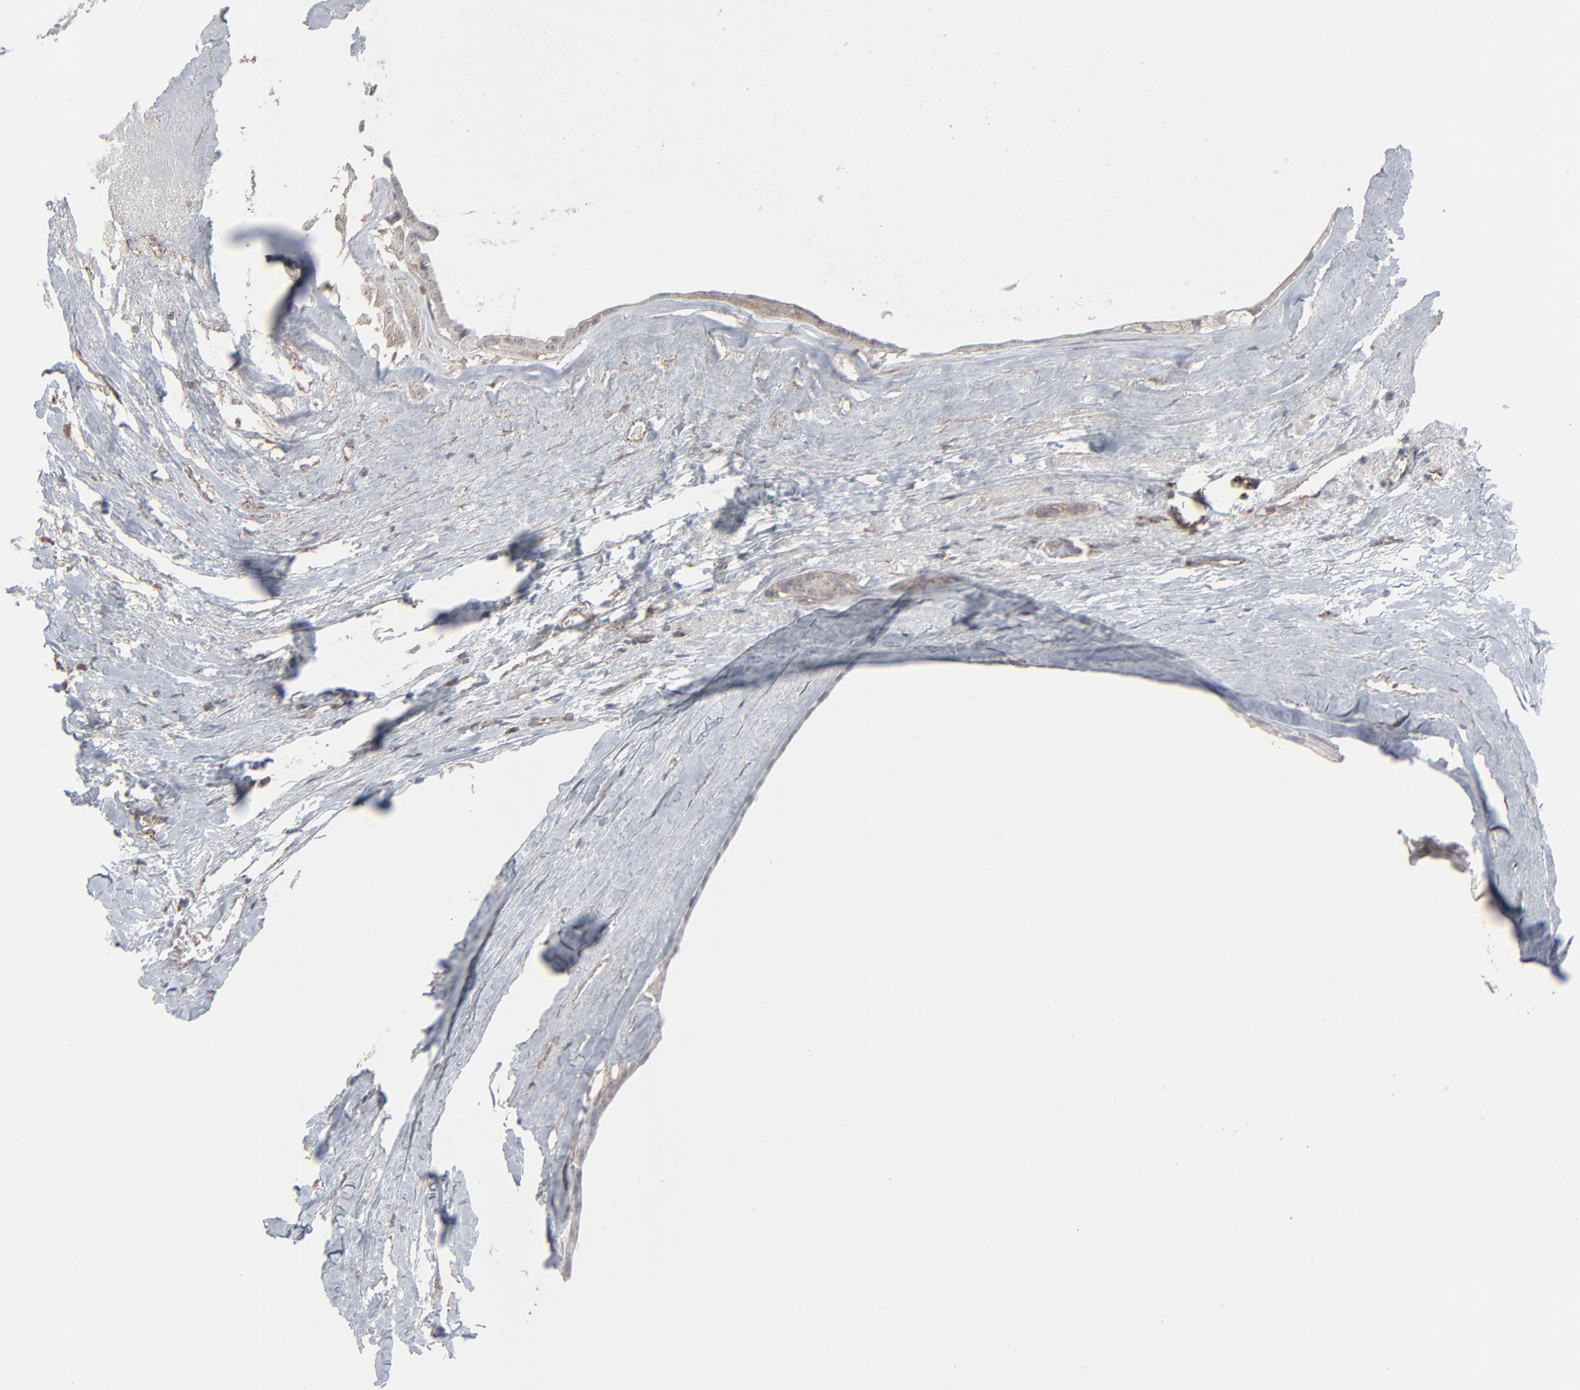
{"staining": {"intensity": "weak", "quantity": "25%-75%", "location": "cytoplasmic/membranous"}, "tissue": "breast cancer", "cell_type": "Tumor cells", "image_type": "cancer", "snomed": [{"axis": "morphology", "description": "Duct carcinoma"}, {"axis": "topography", "description": "Breast"}], "caption": "A photomicrograph of breast cancer stained for a protein reveals weak cytoplasmic/membranous brown staining in tumor cells. Using DAB (brown) and hematoxylin (blue) stains, captured at high magnification using brightfield microscopy.", "gene": "JAM3", "patient": {"sex": "female", "age": 54}}